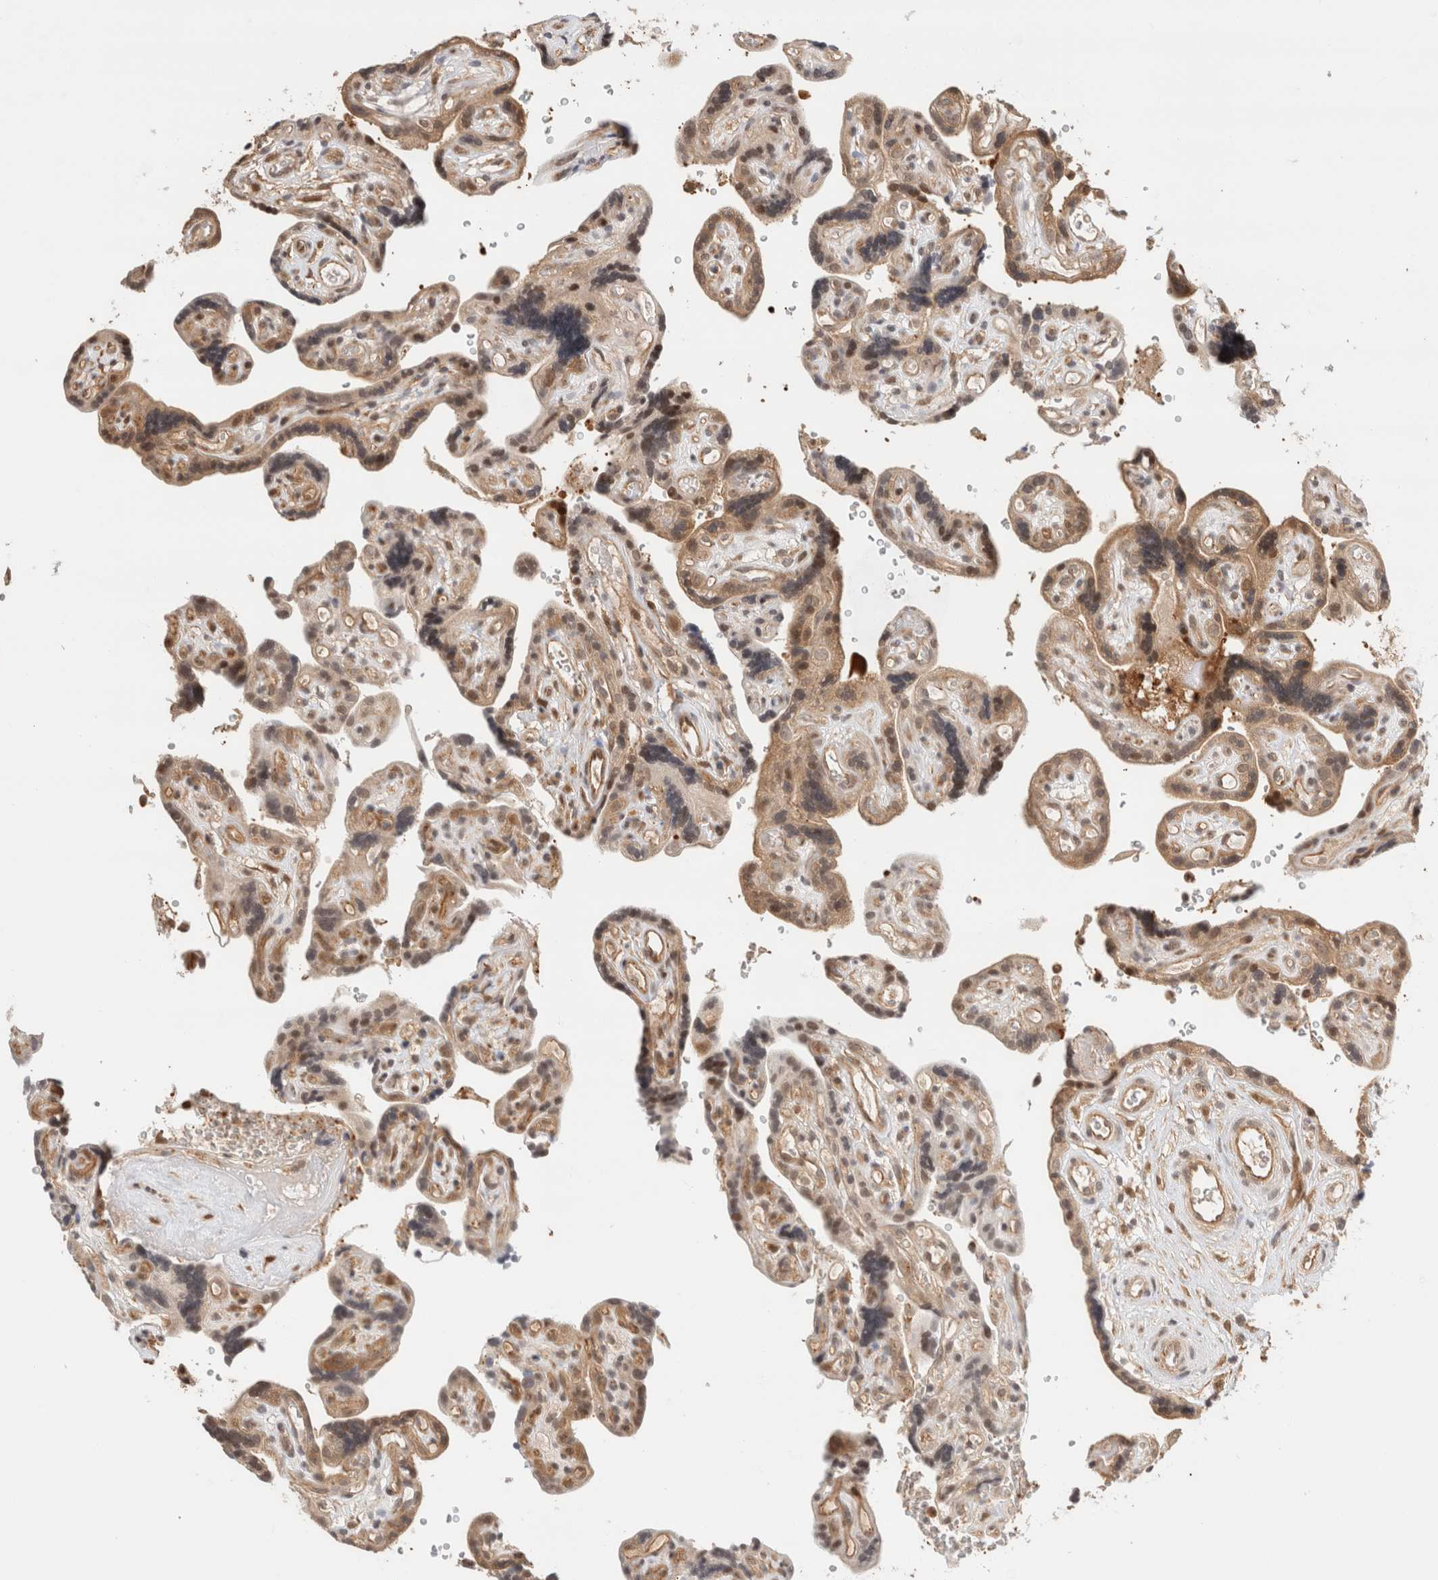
{"staining": {"intensity": "weak", "quantity": ">75%", "location": "cytoplasmic/membranous"}, "tissue": "placenta", "cell_type": "Decidual cells", "image_type": "normal", "snomed": [{"axis": "morphology", "description": "Normal tissue, NOS"}, {"axis": "topography", "description": "Placenta"}], "caption": "A micrograph of human placenta stained for a protein reveals weak cytoplasmic/membranous brown staining in decidual cells.", "gene": "OTUD6B", "patient": {"sex": "female", "age": 30}}